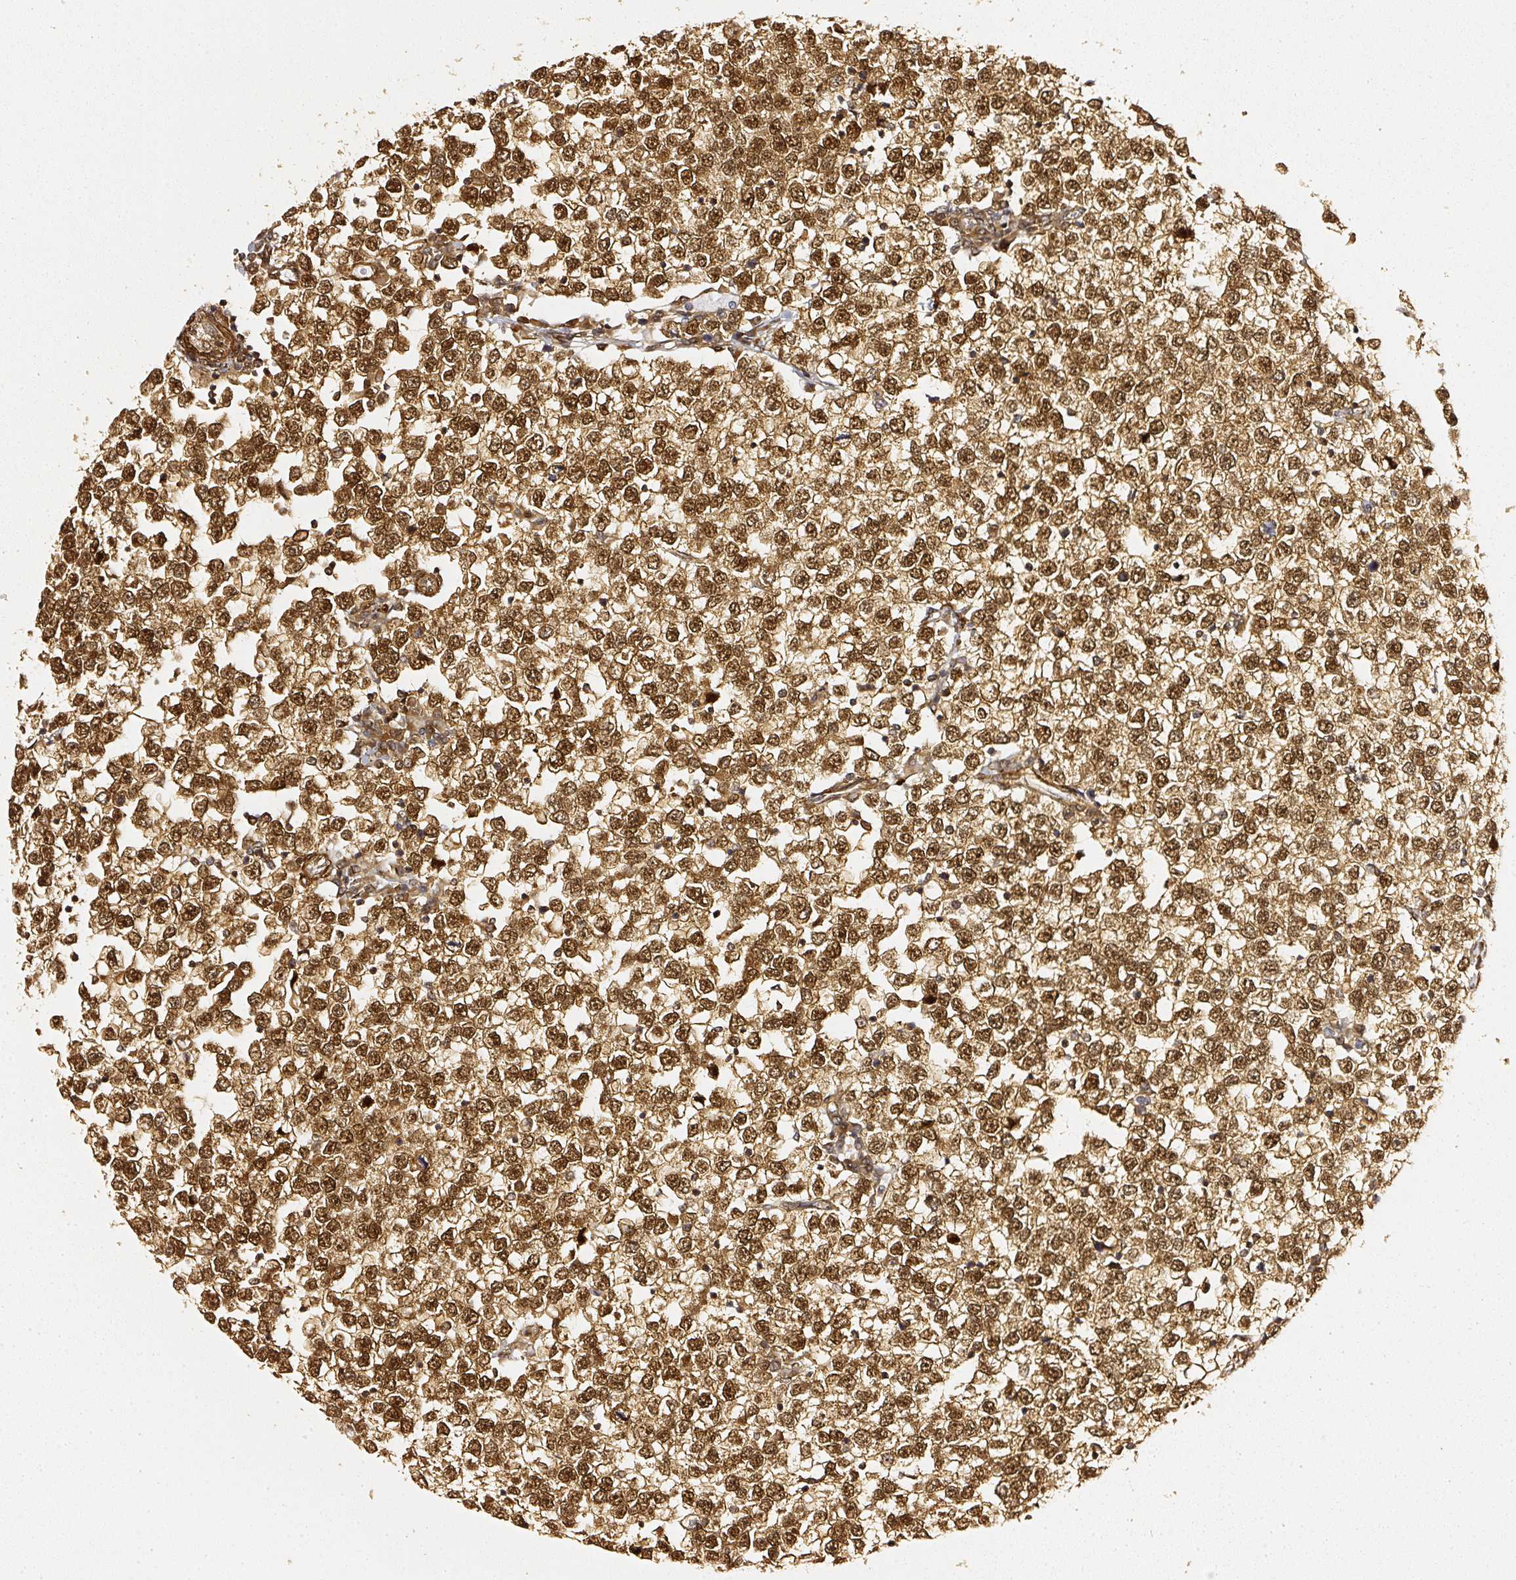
{"staining": {"intensity": "moderate", "quantity": ">75%", "location": "cytoplasmic/membranous,nuclear"}, "tissue": "testis cancer", "cell_type": "Tumor cells", "image_type": "cancer", "snomed": [{"axis": "morphology", "description": "Seminoma, NOS"}, {"axis": "topography", "description": "Testis"}], "caption": "Immunohistochemical staining of human seminoma (testis) displays medium levels of moderate cytoplasmic/membranous and nuclear staining in about >75% of tumor cells.", "gene": "PSMD1", "patient": {"sex": "male", "age": 65}}